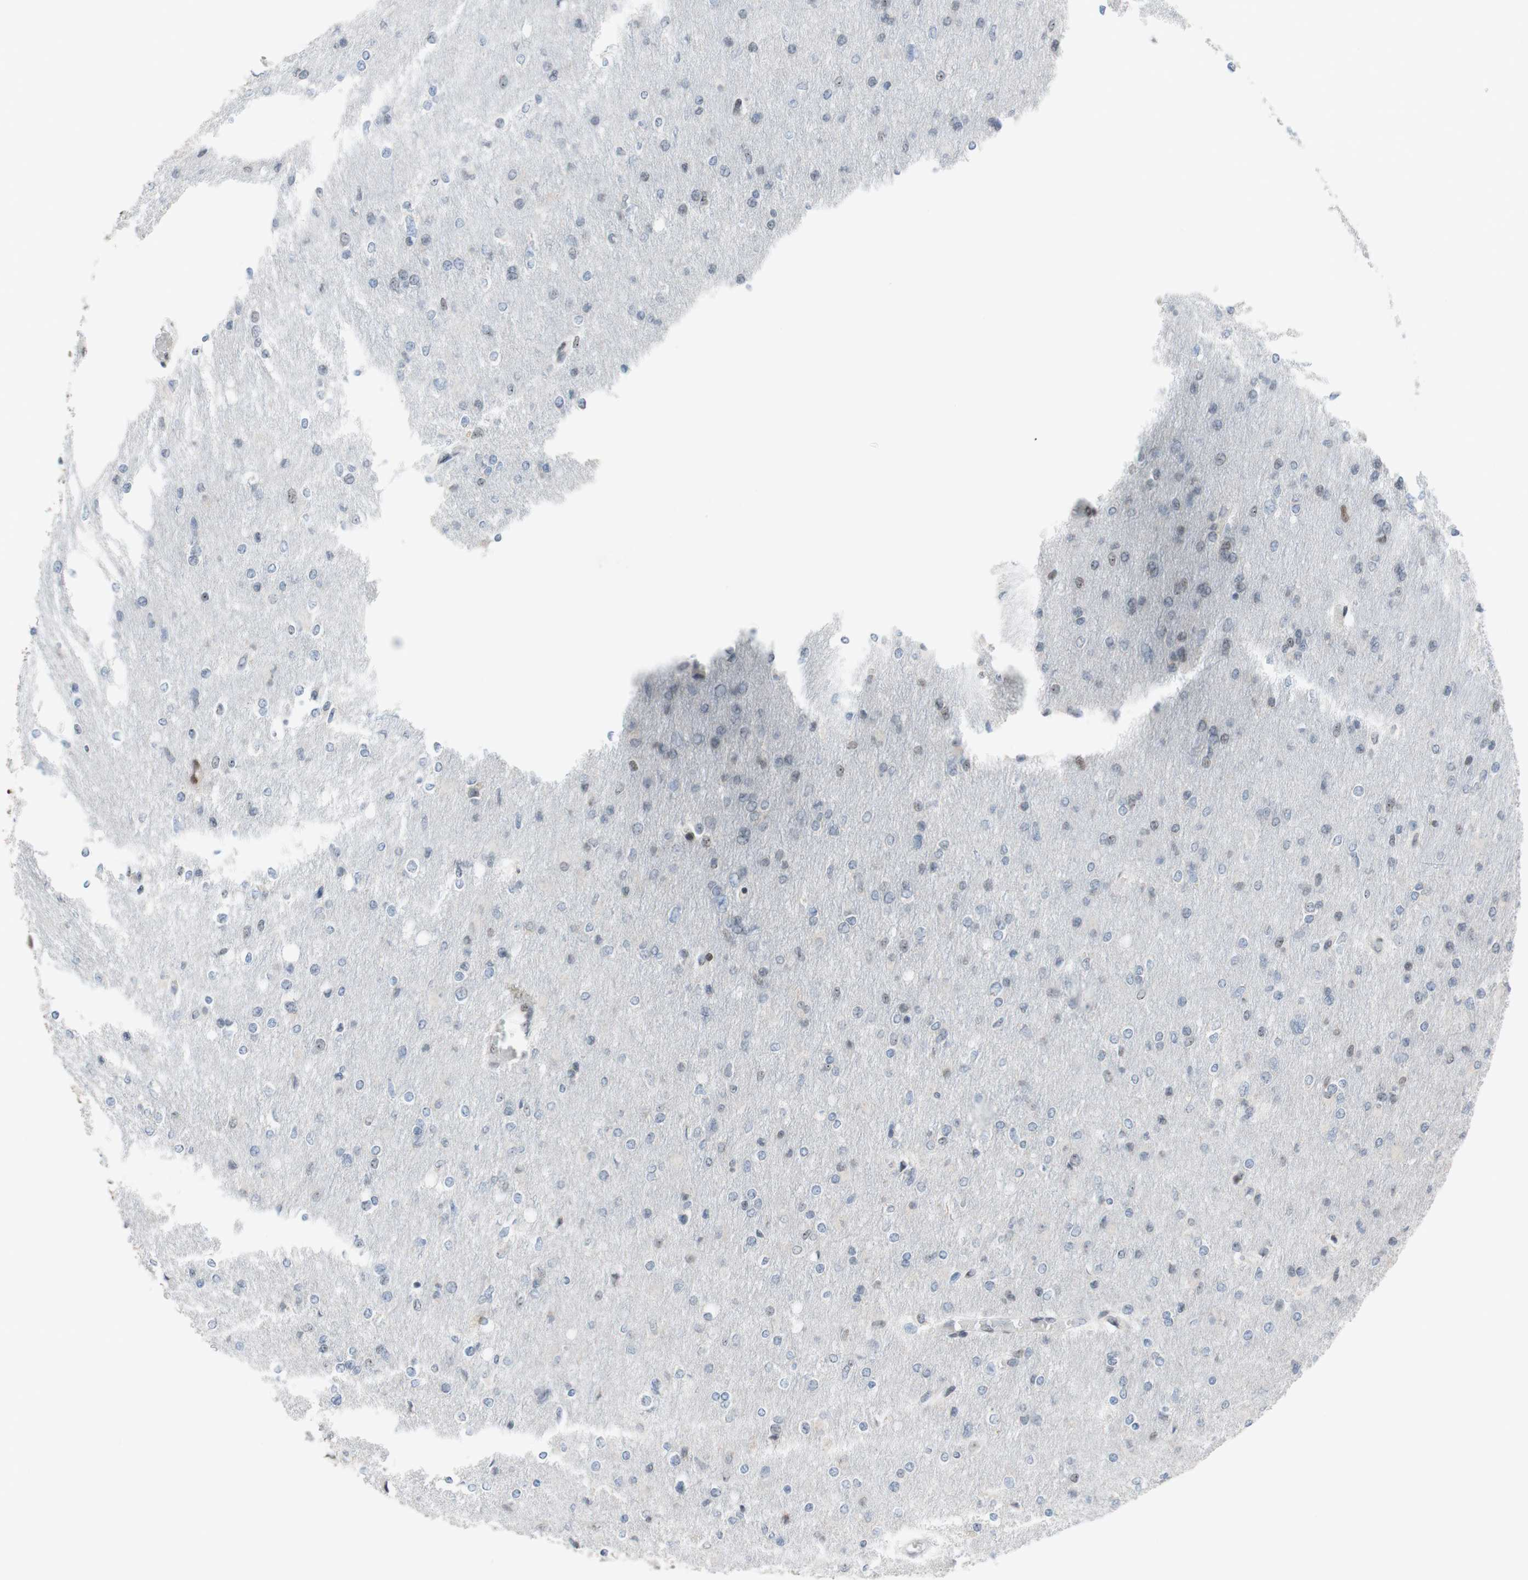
{"staining": {"intensity": "weak", "quantity": "<25%", "location": "nuclear"}, "tissue": "glioma", "cell_type": "Tumor cells", "image_type": "cancer", "snomed": [{"axis": "morphology", "description": "Glioma, malignant, High grade"}, {"axis": "topography", "description": "Cerebral cortex"}], "caption": "High magnification brightfield microscopy of glioma stained with DAB (brown) and counterstained with hematoxylin (blue): tumor cells show no significant expression.", "gene": "POLR1A", "patient": {"sex": "female", "age": 36}}